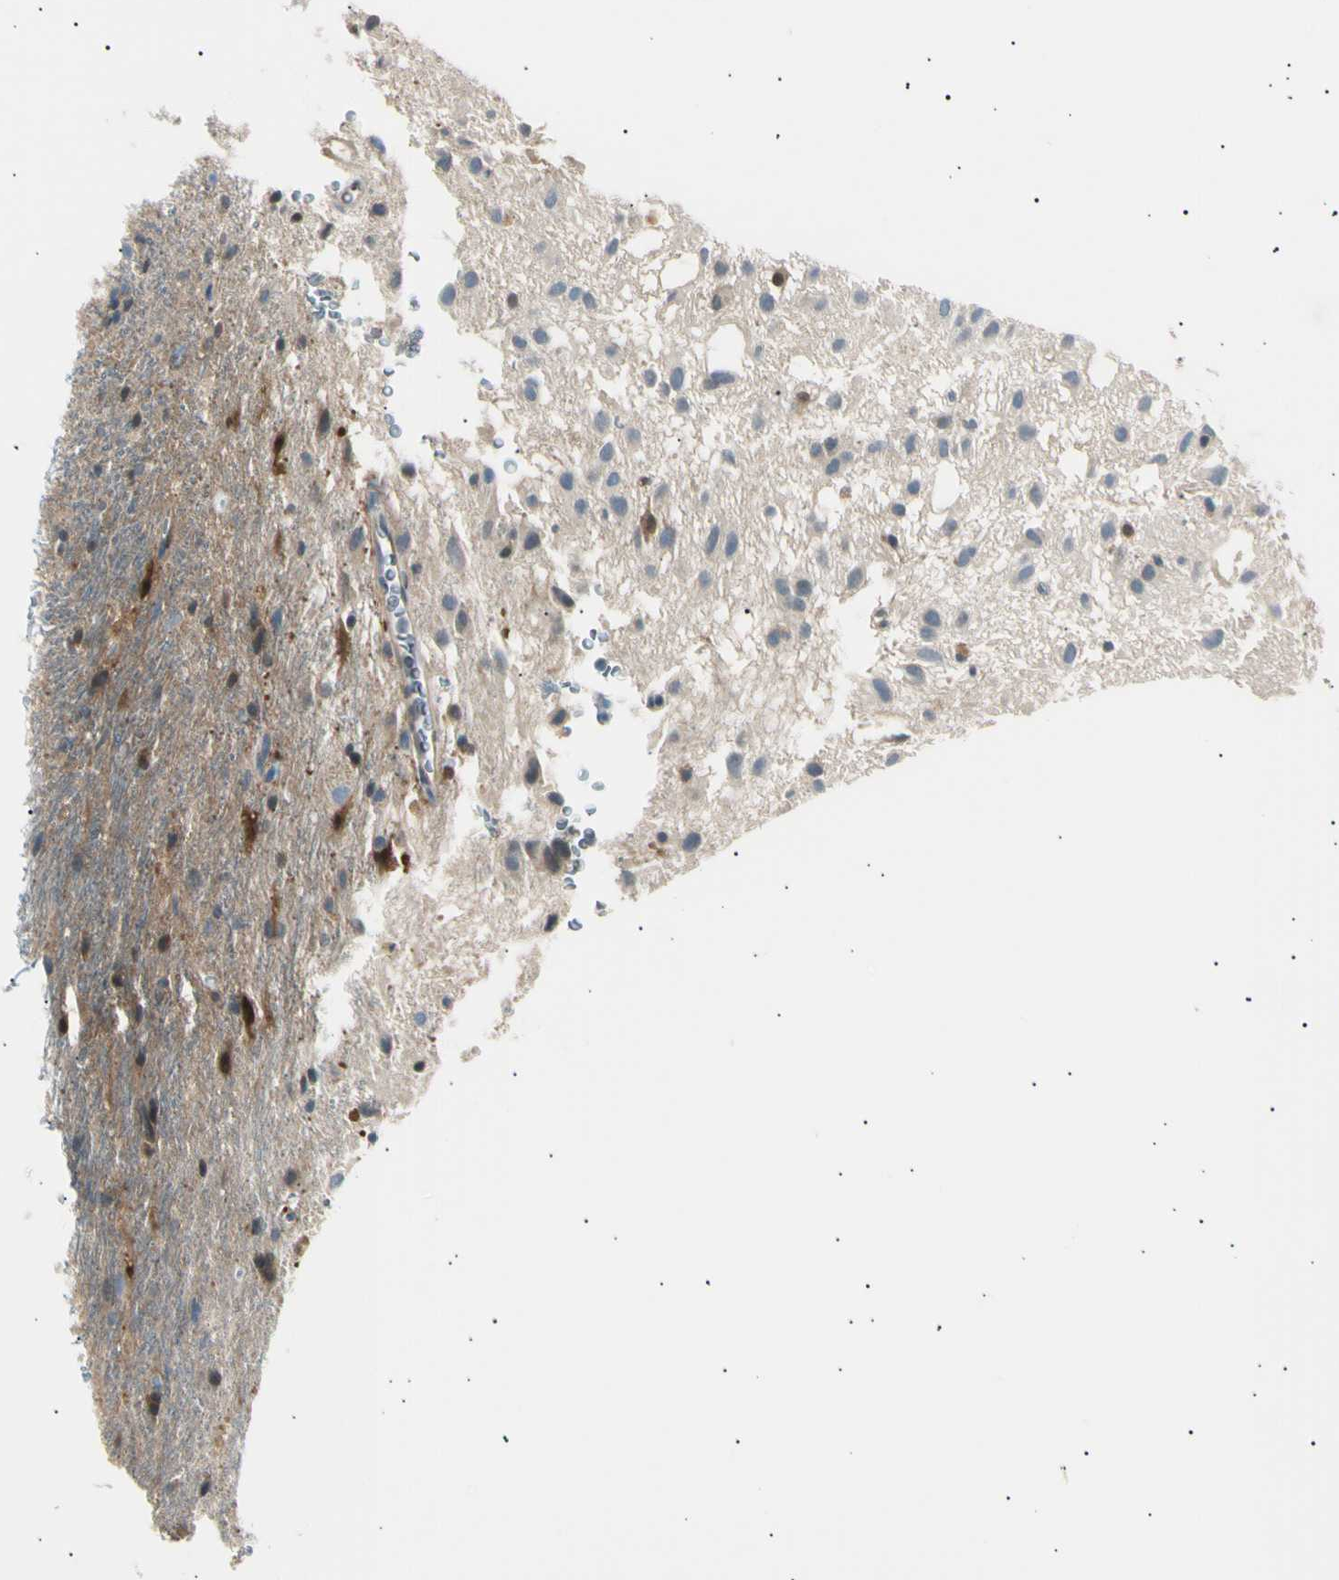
{"staining": {"intensity": "negative", "quantity": "none", "location": "none"}, "tissue": "glioma", "cell_type": "Tumor cells", "image_type": "cancer", "snomed": [{"axis": "morphology", "description": "Glioma, malignant, Low grade"}, {"axis": "topography", "description": "Brain"}], "caption": "The image reveals no significant positivity in tumor cells of glioma.", "gene": "LHPP", "patient": {"sex": "male", "age": 77}}